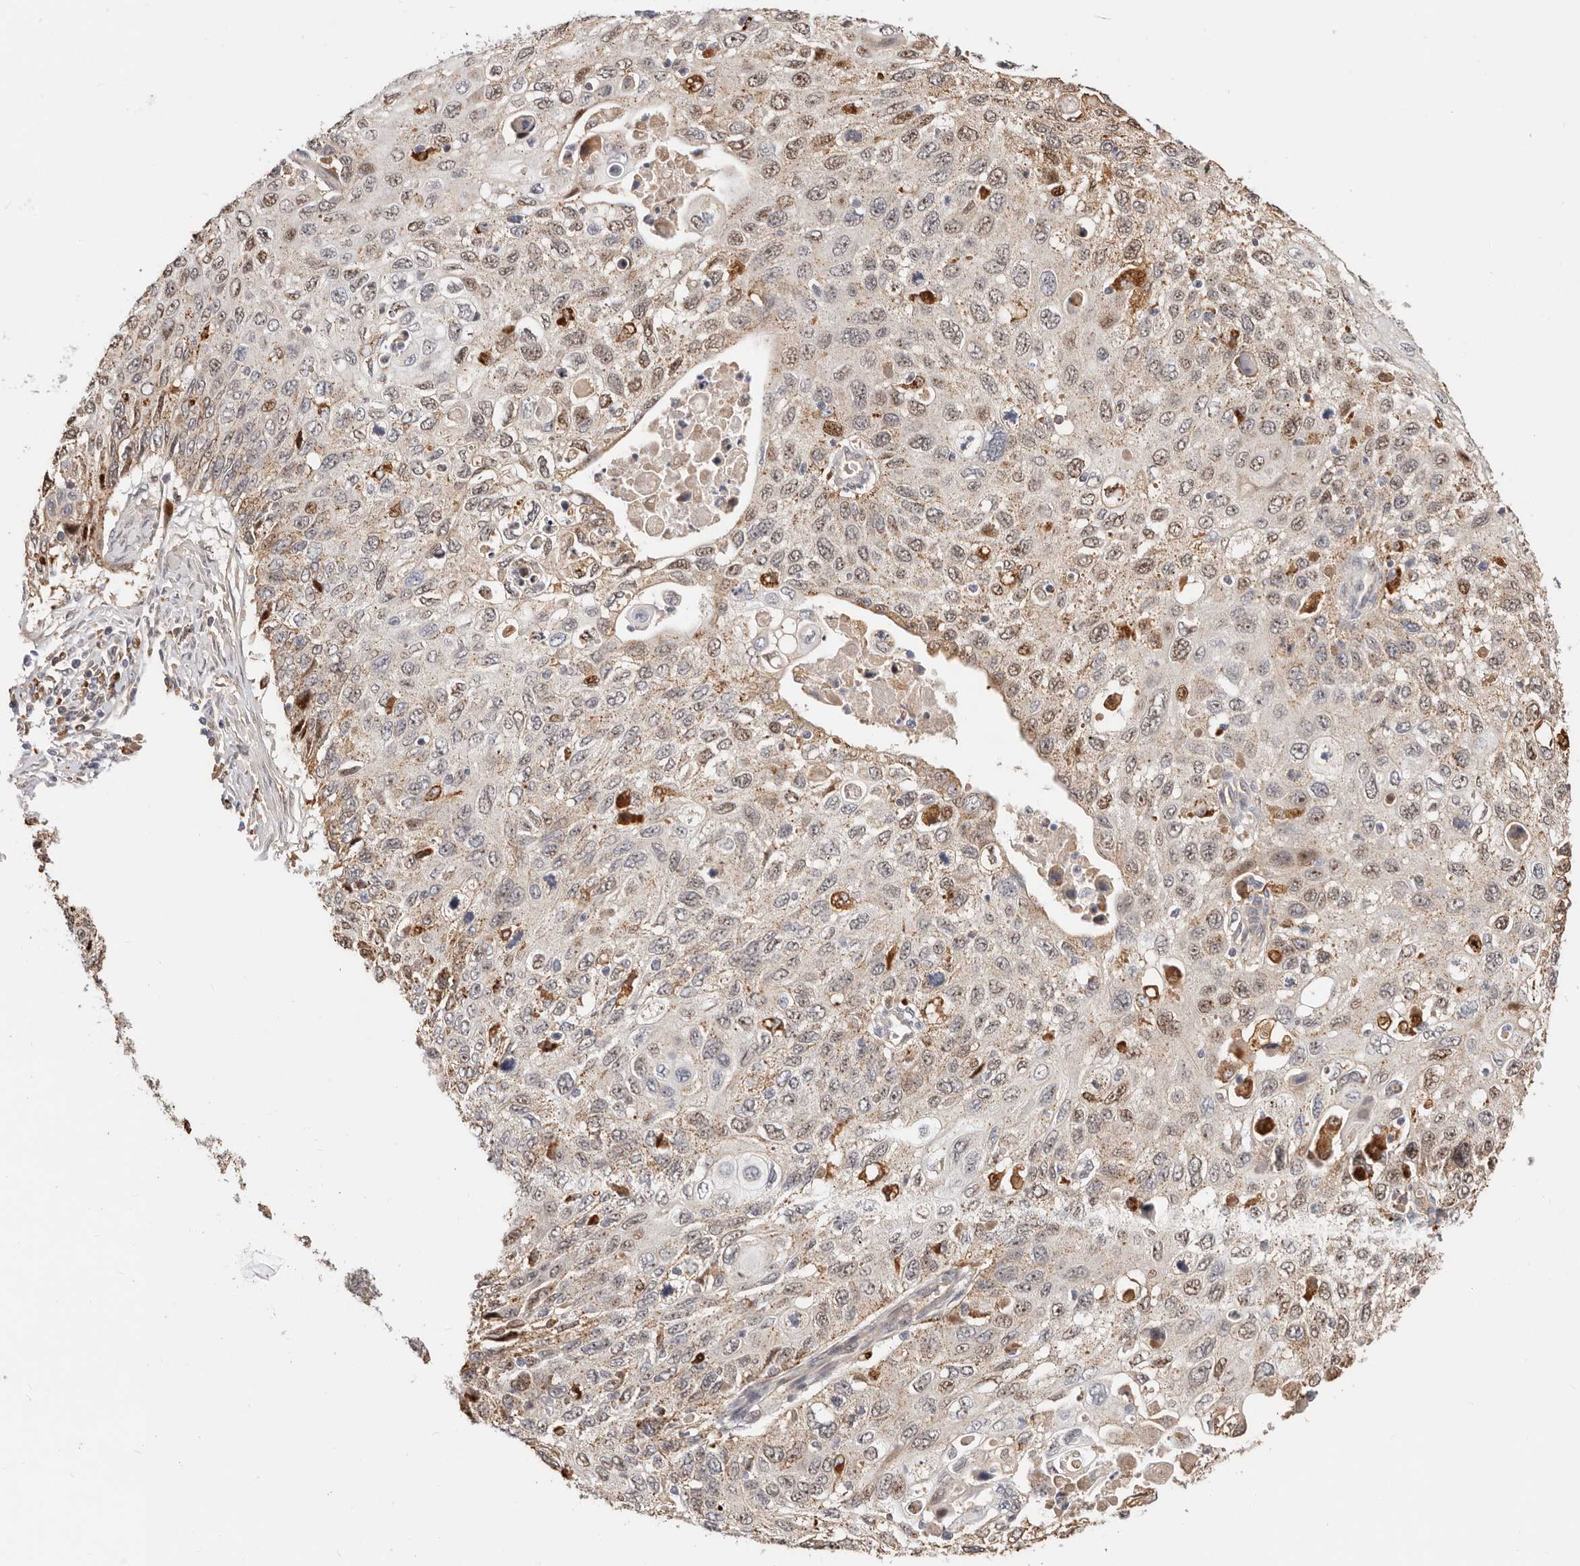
{"staining": {"intensity": "weak", "quantity": "25%-75%", "location": "cytoplasmic/membranous,nuclear"}, "tissue": "cervical cancer", "cell_type": "Tumor cells", "image_type": "cancer", "snomed": [{"axis": "morphology", "description": "Squamous cell carcinoma, NOS"}, {"axis": "topography", "description": "Cervix"}], "caption": "The immunohistochemical stain highlights weak cytoplasmic/membranous and nuclear staining in tumor cells of squamous cell carcinoma (cervical) tissue.", "gene": "ZRANB1", "patient": {"sex": "female", "age": 70}}